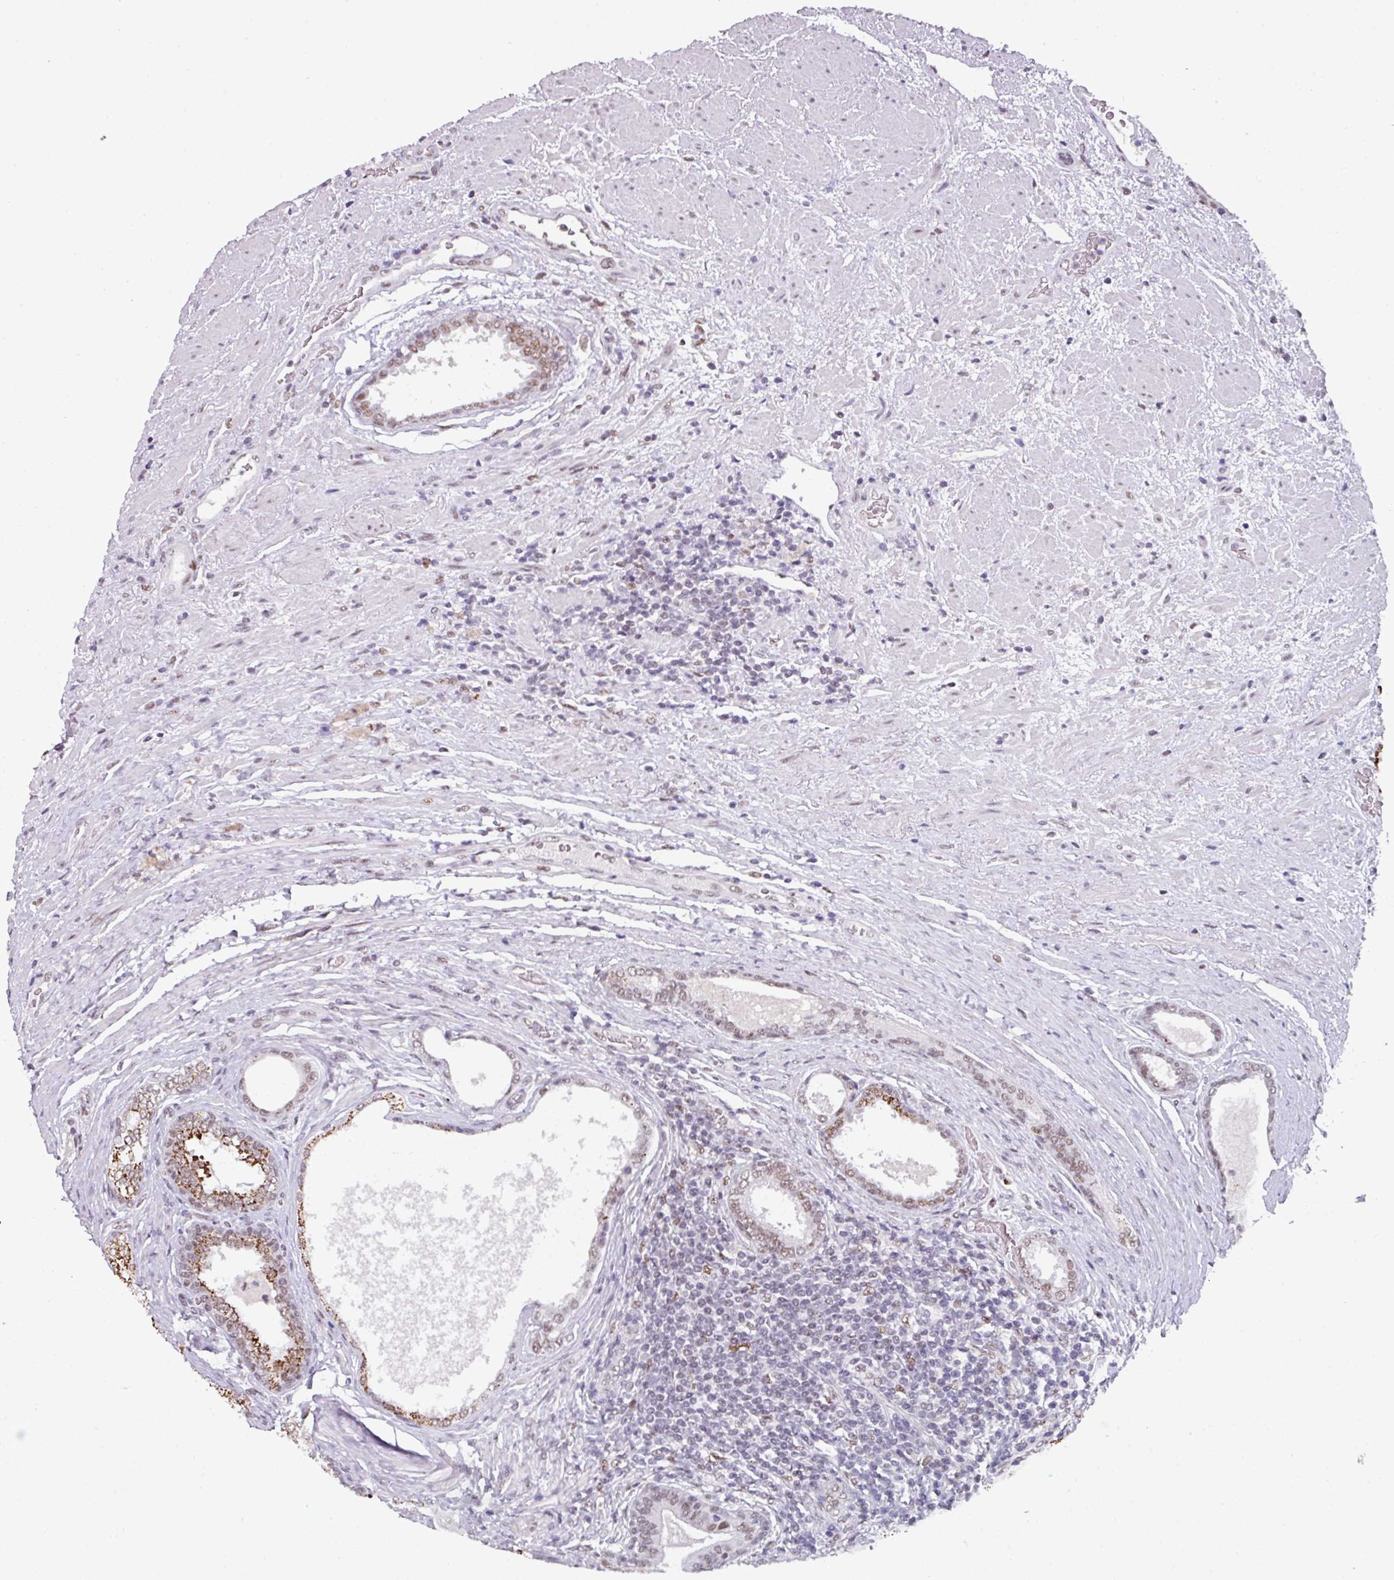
{"staining": {"intensity": "moderate", "quantity": ">75%", "location": "nuclear"}, "tissue": "prostate cancer", "cell_type": "Tumor cells", "image_type": "cancer", "snomed": [{"axis": "morphology", "description": "Adenocarcinoma, High grade"}, {"axis": "topography", "description": "Prostate"}], "caption": "Immunohistochemistry (IHC) micrograph of human prostate adenocarcinoma (high-grade) stained for a protein (brown), which shows medium levels of moderate nuclear positivity in about >75% of tumor cells.", "gene": "RAD50", "patient": {"sex": "male", "age": 70}}